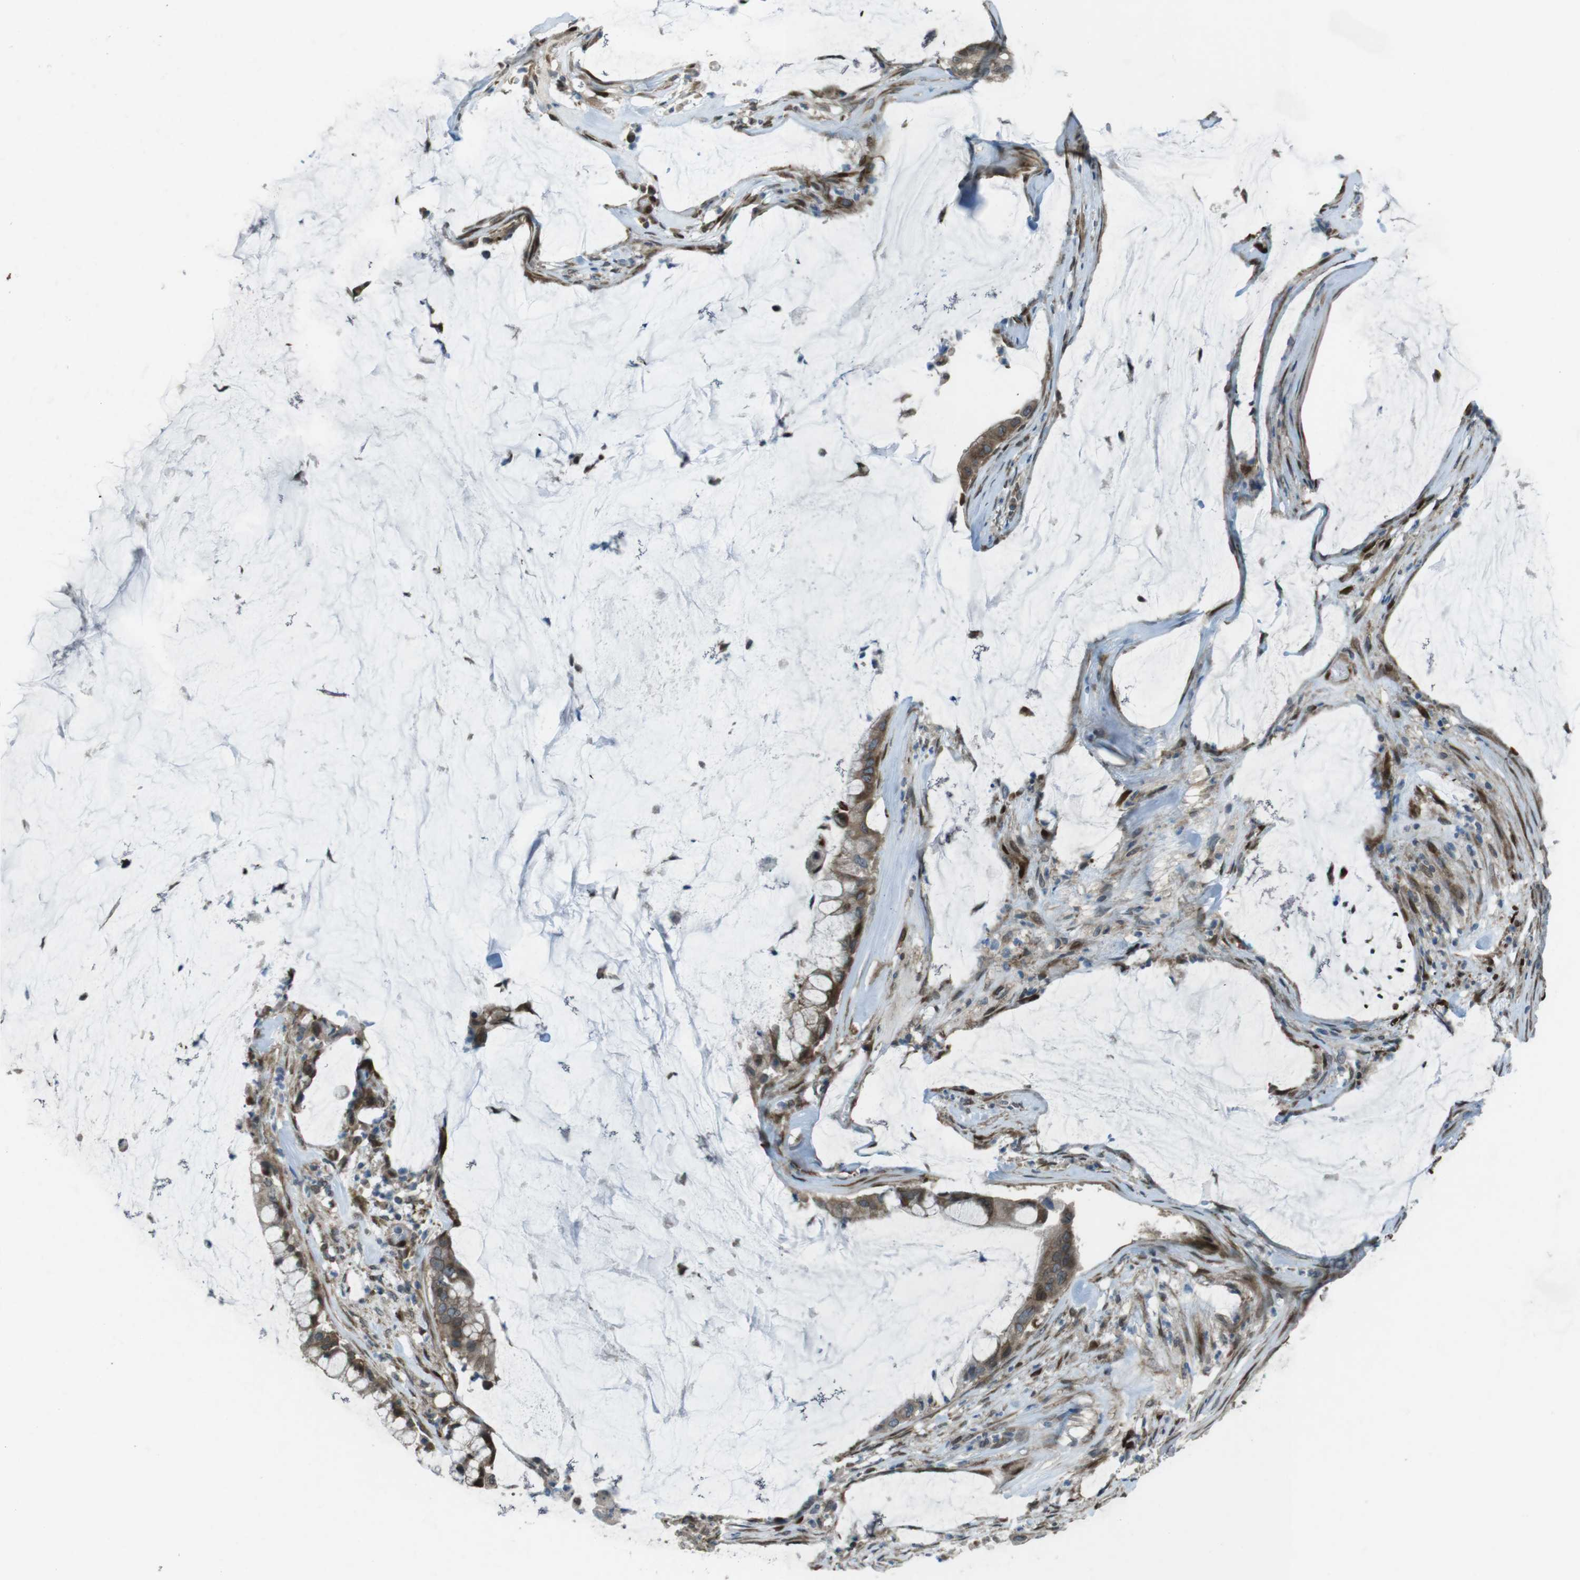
{"staining": {"intensity": "moderate", "quantity": ">75%", "location": "cytoplasmic/membranous"}, "tissue": "pancreatic cancer", "cell_type": "Tumor cells", "image_type": "cancer", "snomed": [{"axis": "morphology", "description": "Adenocarcinoma, NOS"}, {"axis": "topography", "description": "Pancreas"}], "caption": "Human pancreatic cancer stained with a brown dye displays moderate cytoplasmic/membranous positive staining in approximately >75% of tumor cells.", "gene": "ZNF330", "patient": {"sex": "male", "age": 41}}